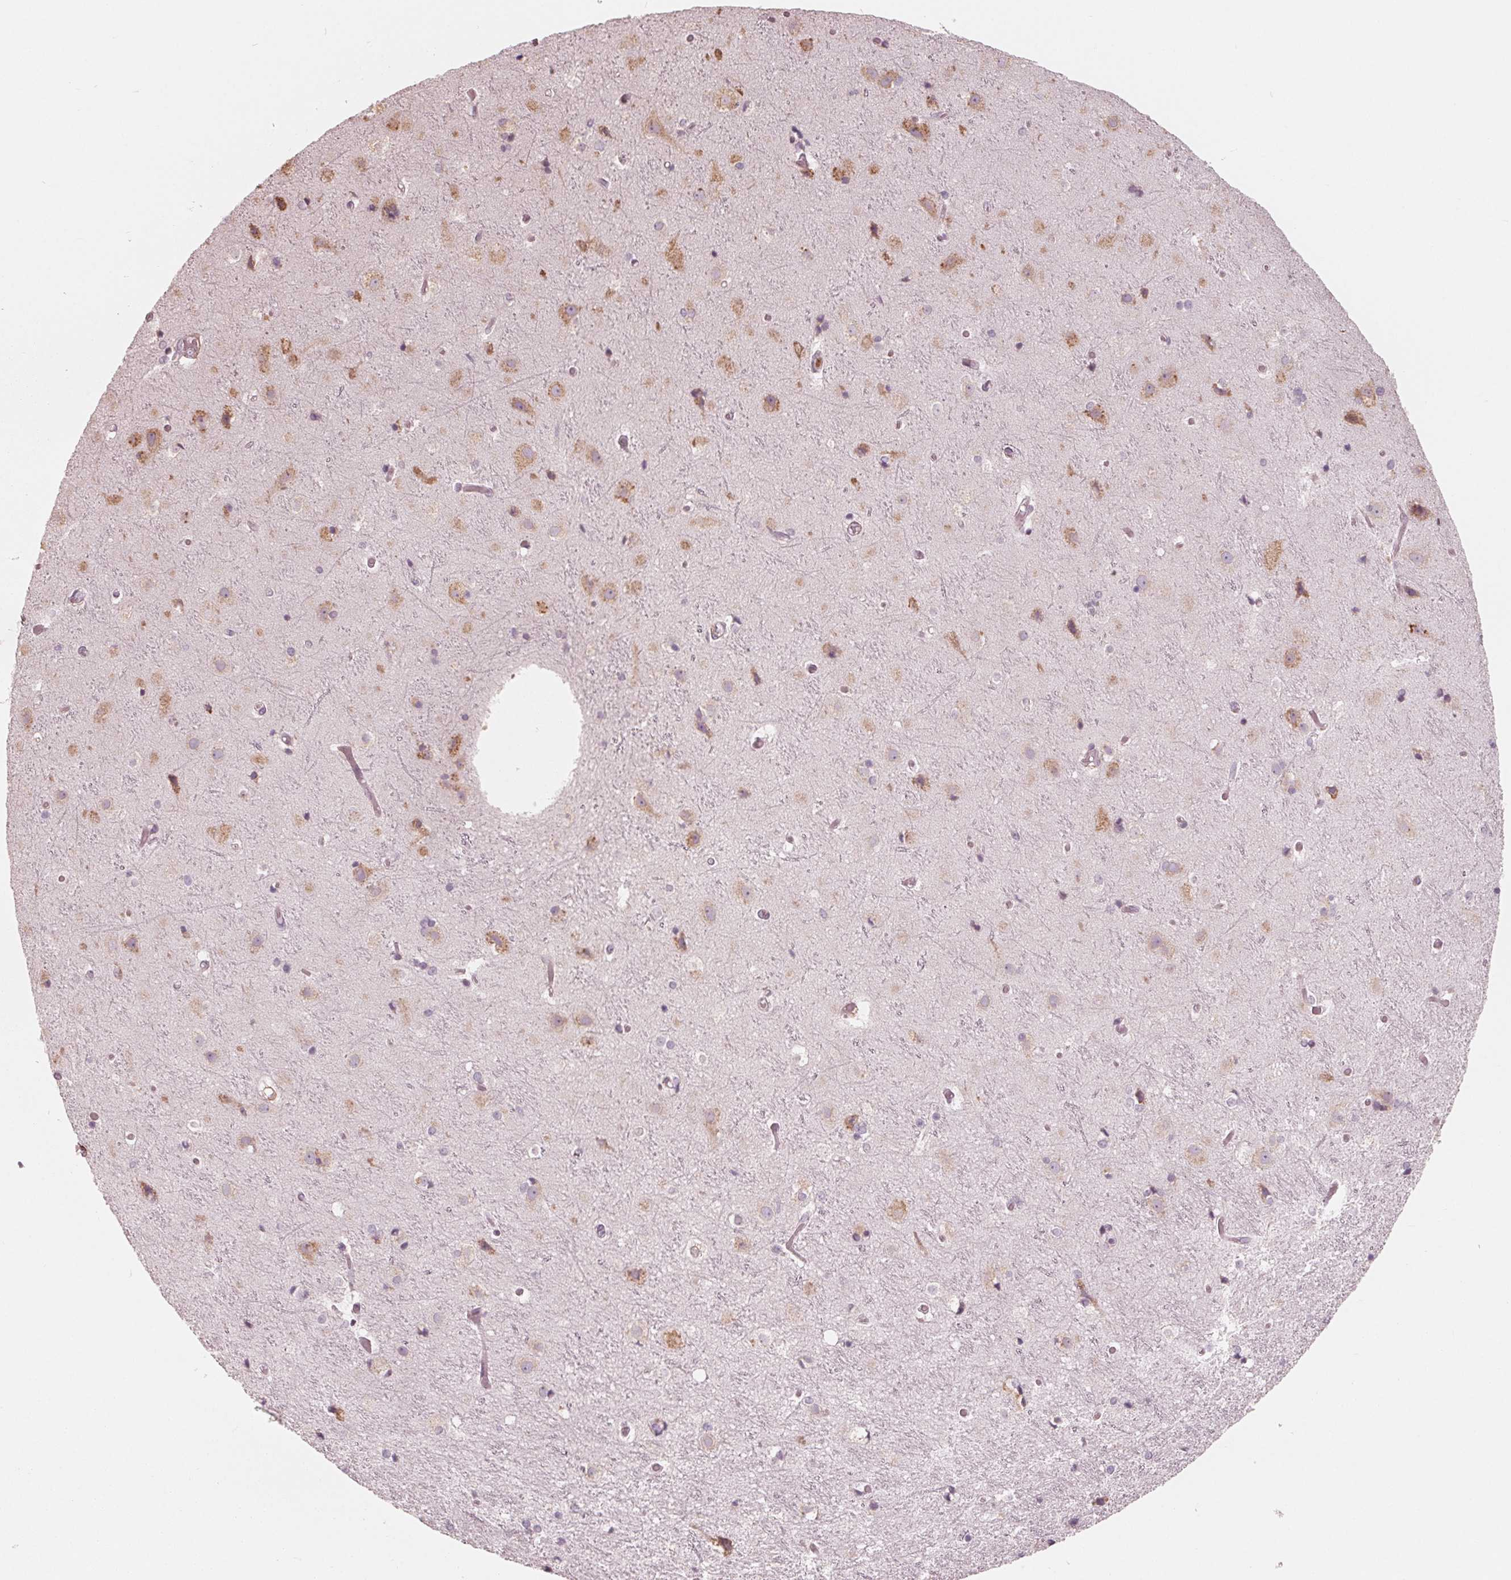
{"staining": {"intensity": "strong", "quantity": "<25%", "location": "cytoplasmic/membranous"}, "tissue": "cerebral cortex", "cell_type": "Endothelial cells", "image_type": "normal", "snomed": [{"axis": "morphology", "description": "Normal tissue, NOS"}, {"axis": "topography", "description": "Cerebral cortex"}], "caption": "A brown stain labels strong cytoplasmic/membranous staining of a protein in endothelial cells of normal human cerebral cortex.", "gene": "MIER3", "patient": {"sex": "female", "age": 52}}